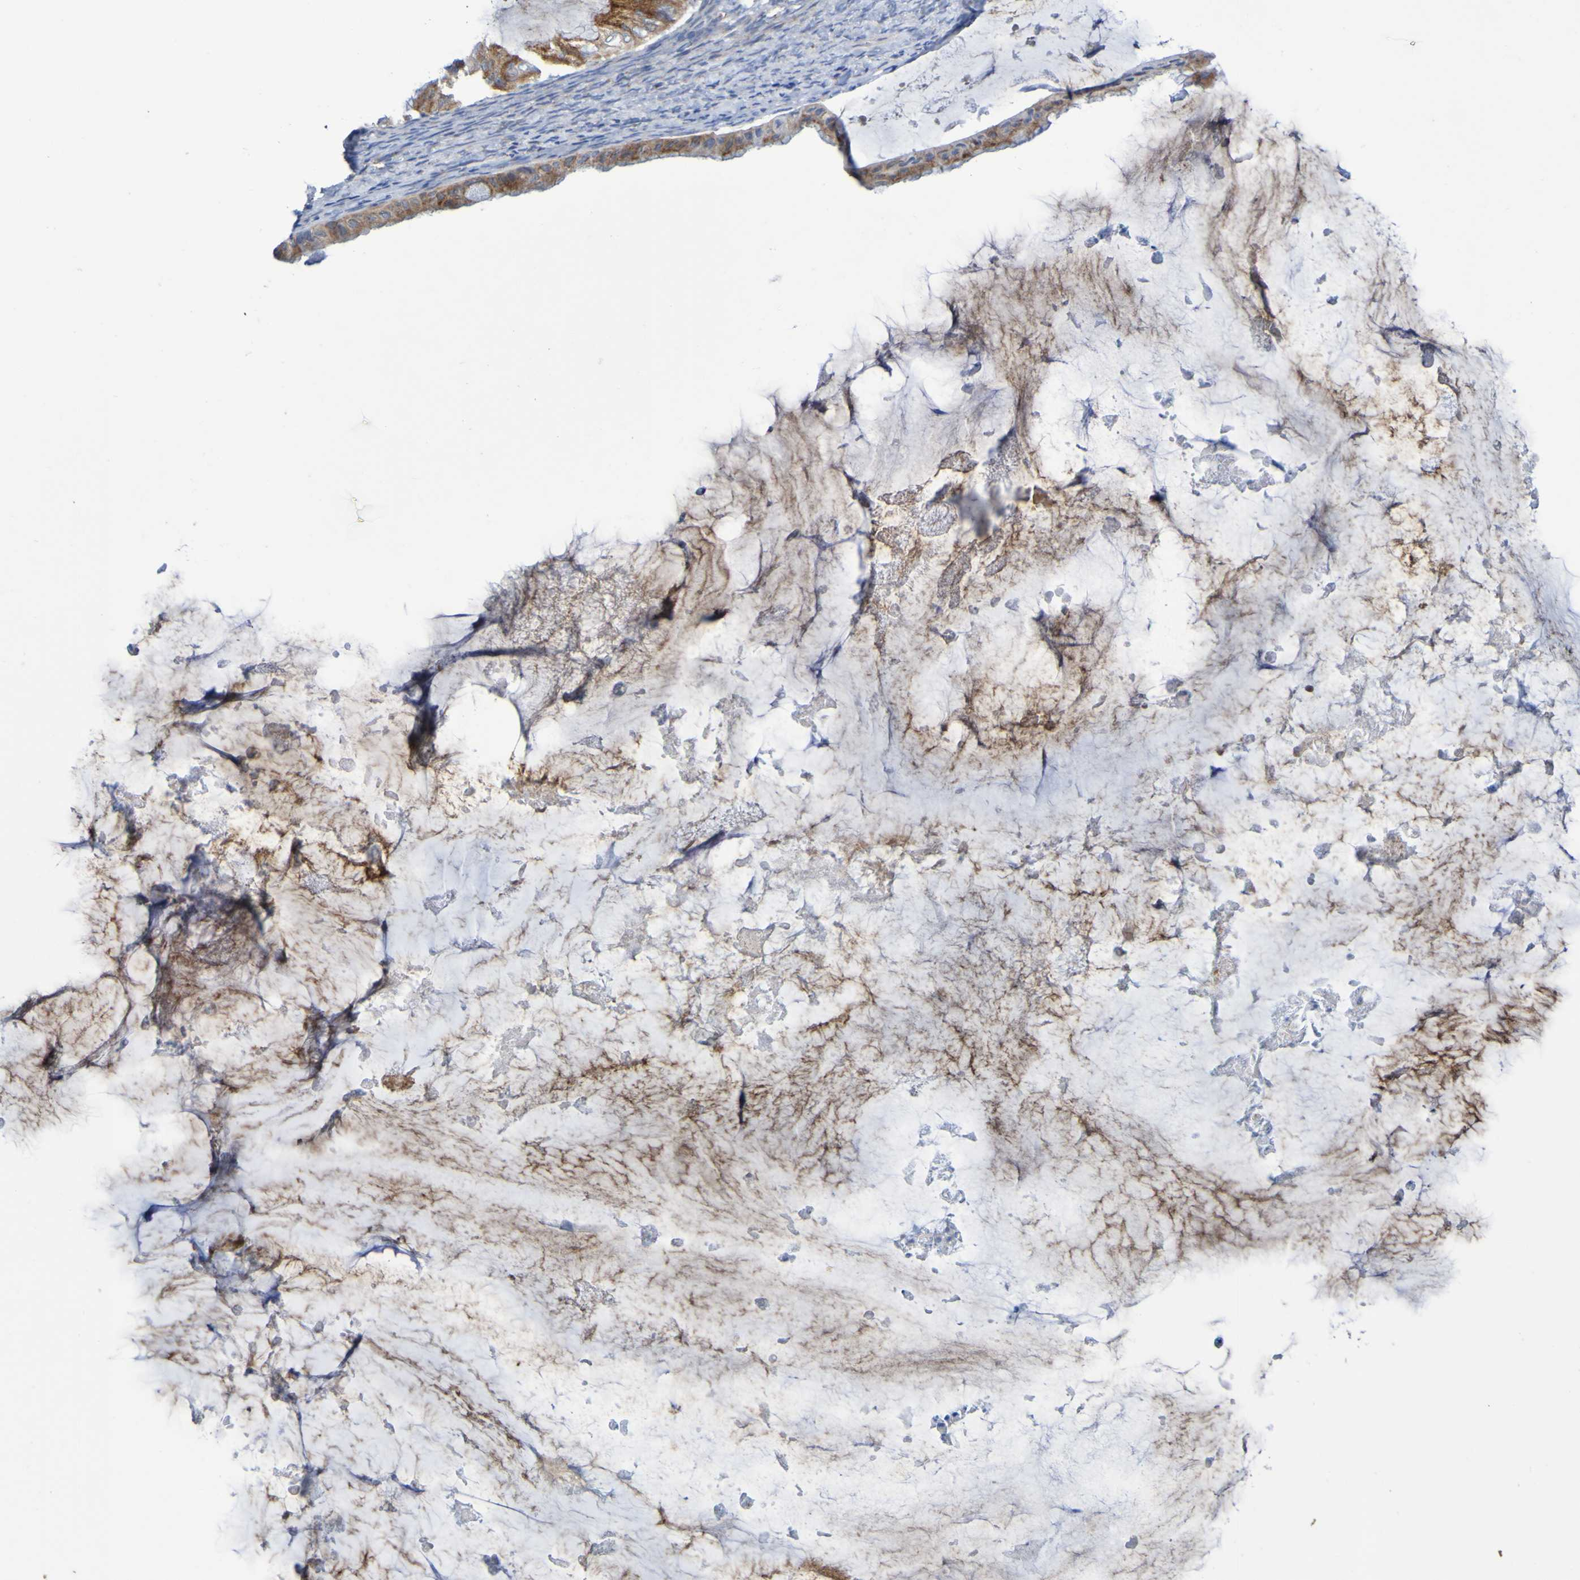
{"staining": {"intensity": "moderate", "quantity": ">75%", "location": "cytoplasmic/membranous"}, "tissue": "ovarian cancer", "cell_type": "Tumor cells", "image_type": "cancer", "snomed": [{"axis": "morphology", "description": "Cystadenocarcinoma, mucinous, NOS"}, {"axis": "topography", "description": "Ovary"}], "caption": "Immunohistochemistry image of neoplastic tissue: ovarian mucinous cystadenocarcinoma stained using immunohistochemistry (IHC) reveals medium levels of moderate protein expression localized specifically in the cytoplasmic/membranous of tumor cells, appearing as a cytoplasmic/membranous brown color.", "gene": "C11orf24", "patient": {"sex": "female", "age": 61}}